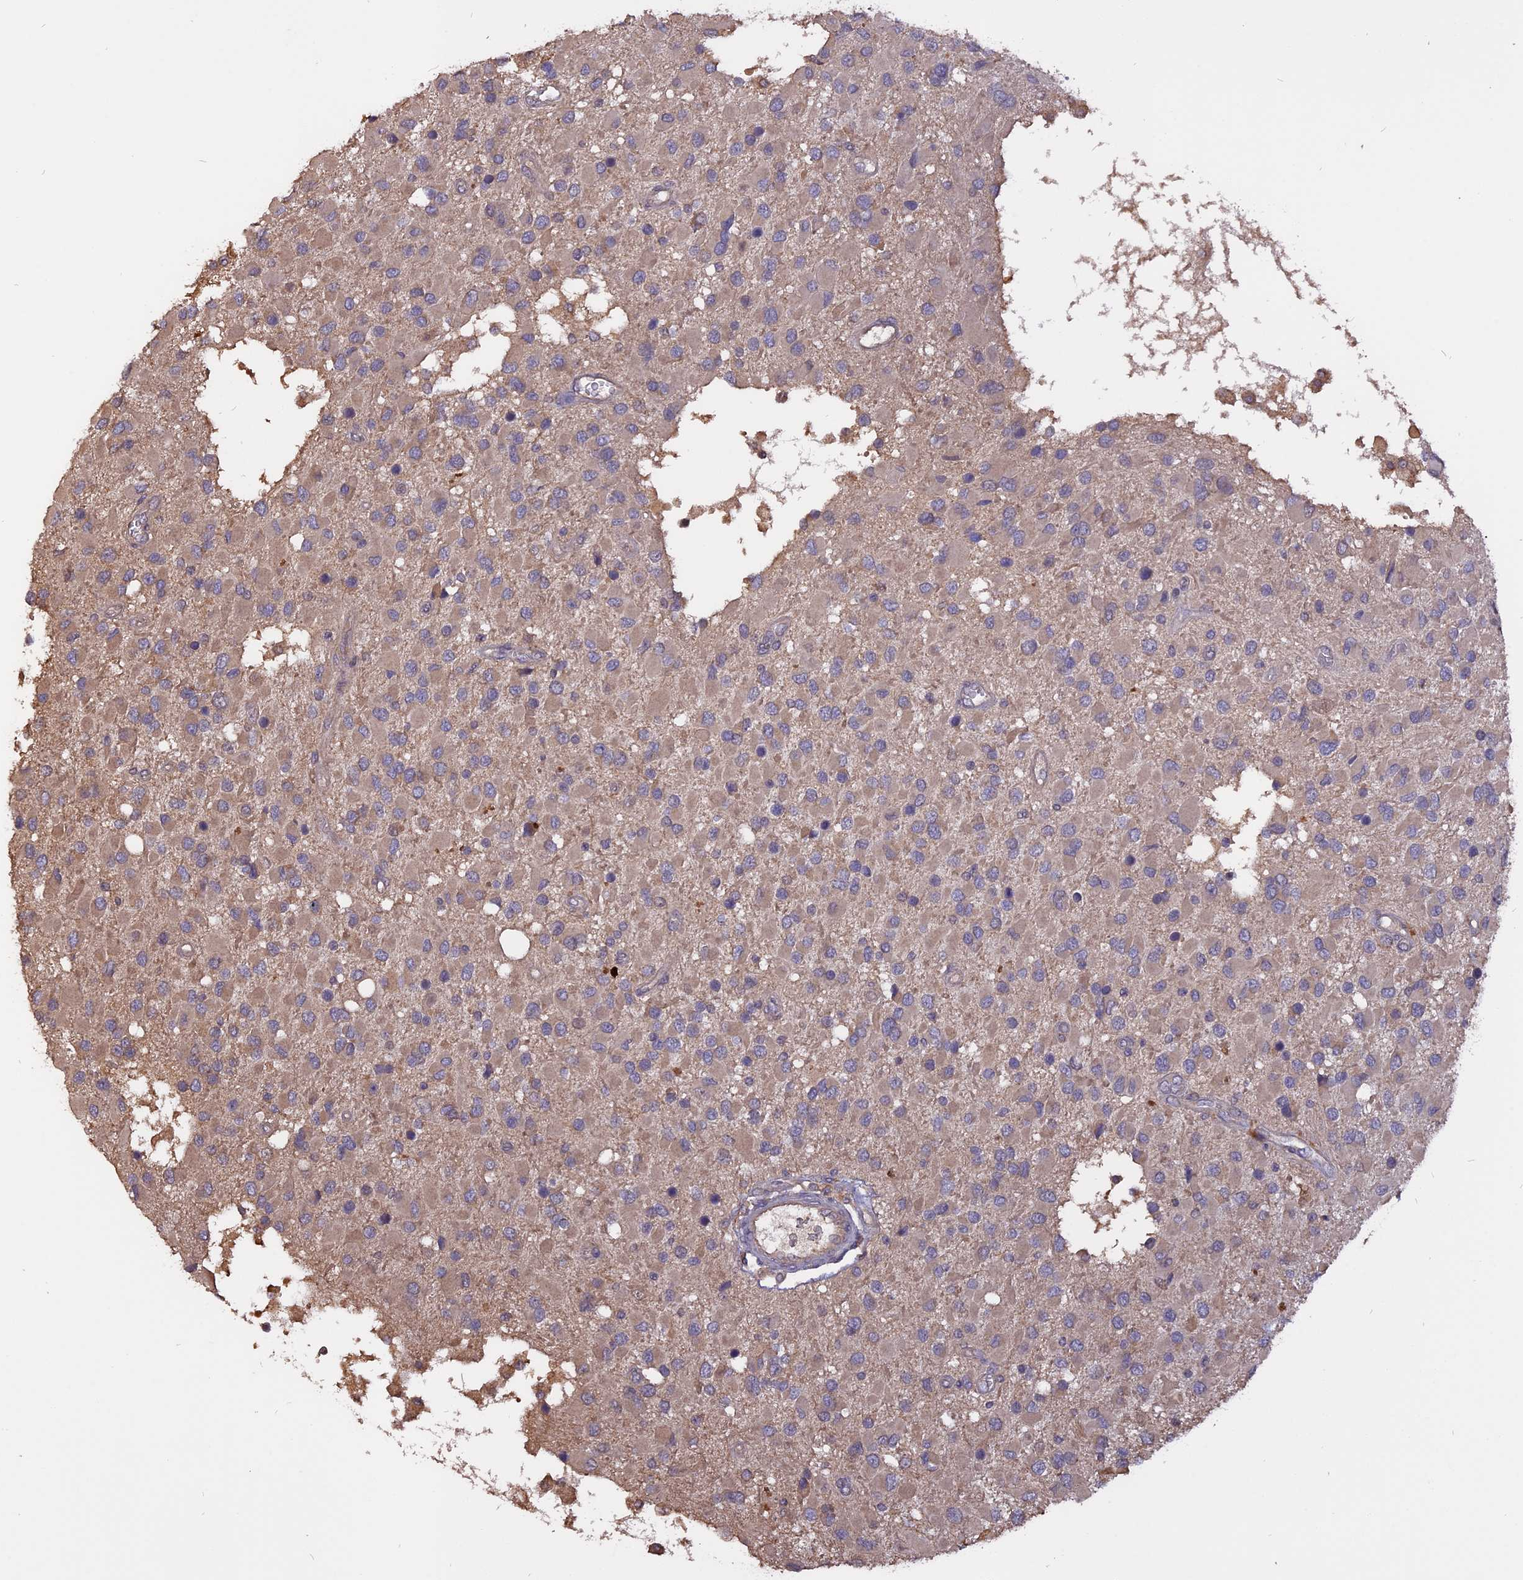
{"staining": {"intensity": "weak", "quantity": ">75%", "location": "cytoplasmic/membranous"}, "tissue": "glioma", "cell_type": "Tumor cells", "image_type": "cancer", "snomed": [{"axis": "morphology", "description": "Glioma, malignant, High grade"}, {"axis": "topography", "description": "Brain"}], "caption": "Protein positivity by immunohistochemistry exhibits weak cytoplasmic/membranous expression in approximately >75% of tumor cells in glioma.", "gene": "CARMIL2", "patient": {"sex": "male", "age": 53}}